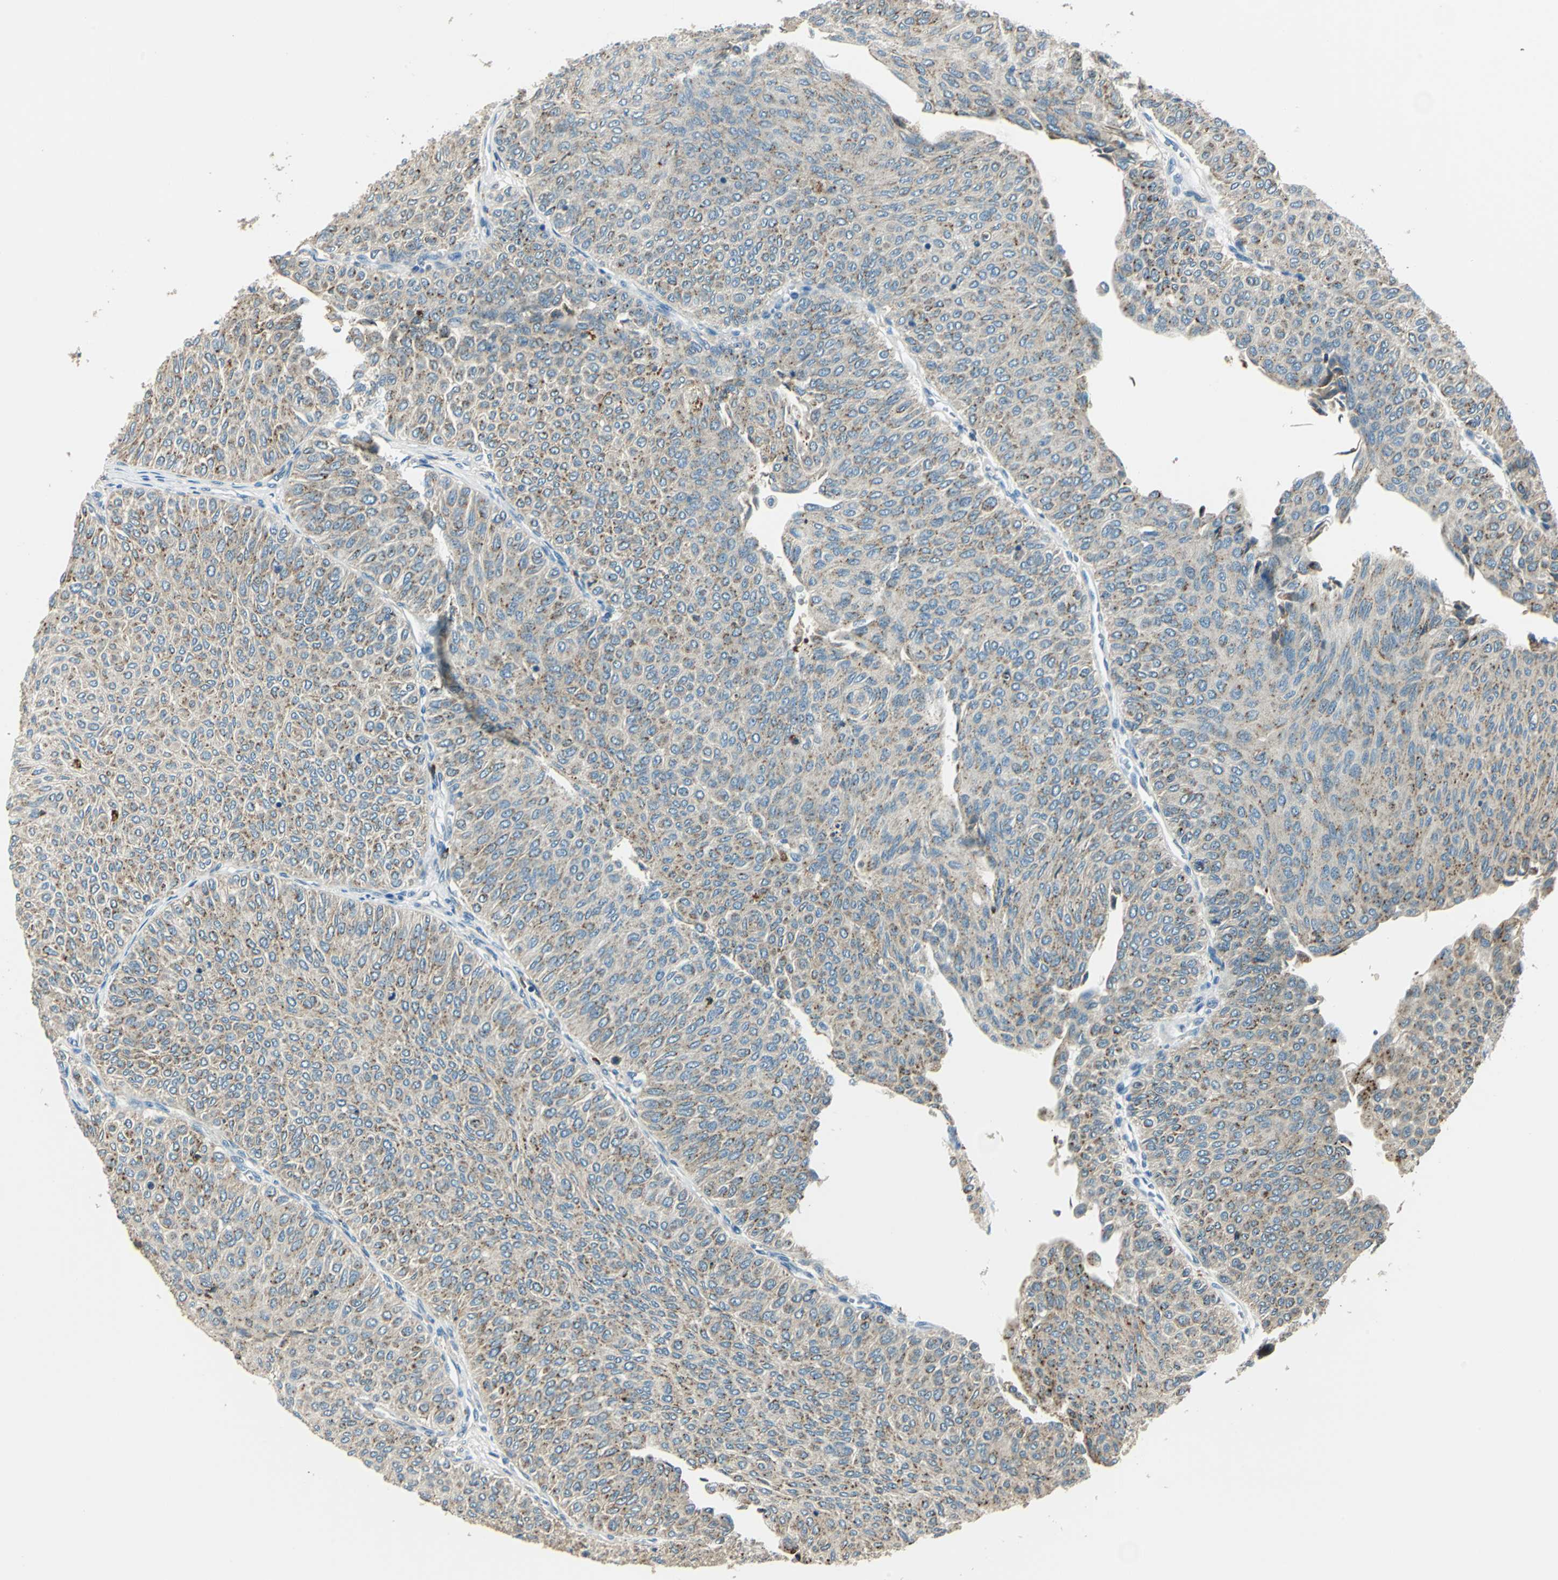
{"staining": {"intensity": "weak", "quantity": "25%-75%", "location": "cytoplasmic/membranous"}, "tissue": "urothelial cancer", "cell_type": "Tumor cells", "image_type": "cancer", "snomed": [{"axis": "morphology", "description": "Urothelial carcinoma, Low grade"}, {"axis": "topography", "description": "Urinary bladder"}], "caption": "Human urothelial cancer stained for a protein (brown) displays weak cytoplasmic/membranous positive positivity in about 25%-75% of tumor cells.", "gene": "NIT1", "patient": {"sex": "male", "age": 78}}